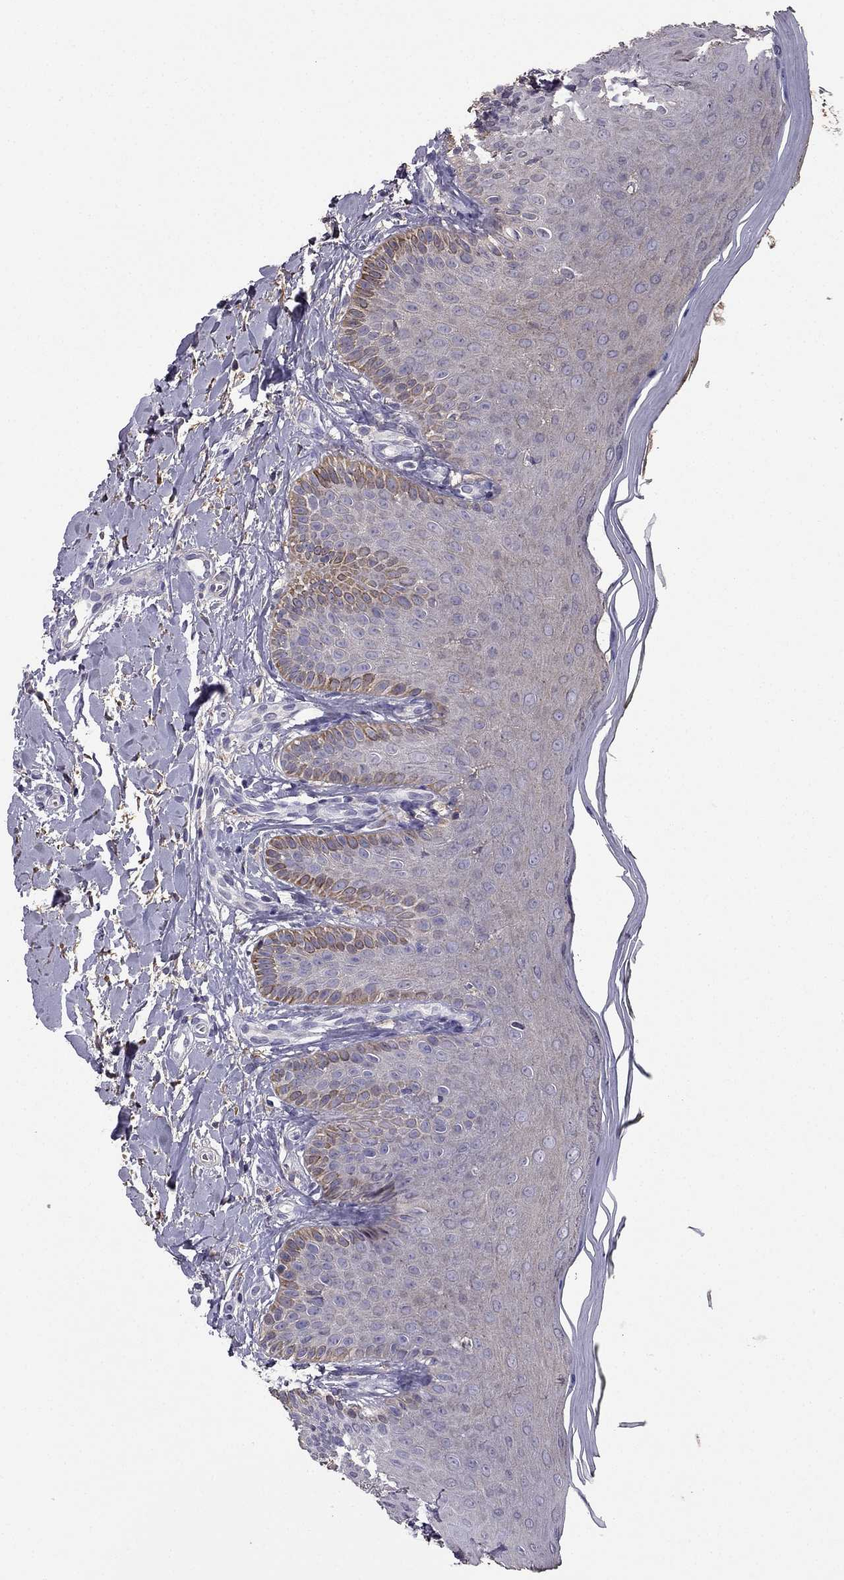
{"staining": {"intensity": "weak", "quantity": "<25%", "location": "cytoplasmic/membranous"}, "tissue": "oral mucosa", "cell_type": "Squamous epithelial cells", "image_type": "normal", "snomed": [{"axis": "morphology", "description": "Normal tissue, NOS"}, {"axis": "topography", "description": "Oral tissue"}], "caption": "High power microscopy histopathology image of an immunohistochemistry image of normal oral mucosa, revealing no significant positivity in squamous epithelial cells.", "gene": "CDH9", "patient": {"sex": "female", "age": 43}}